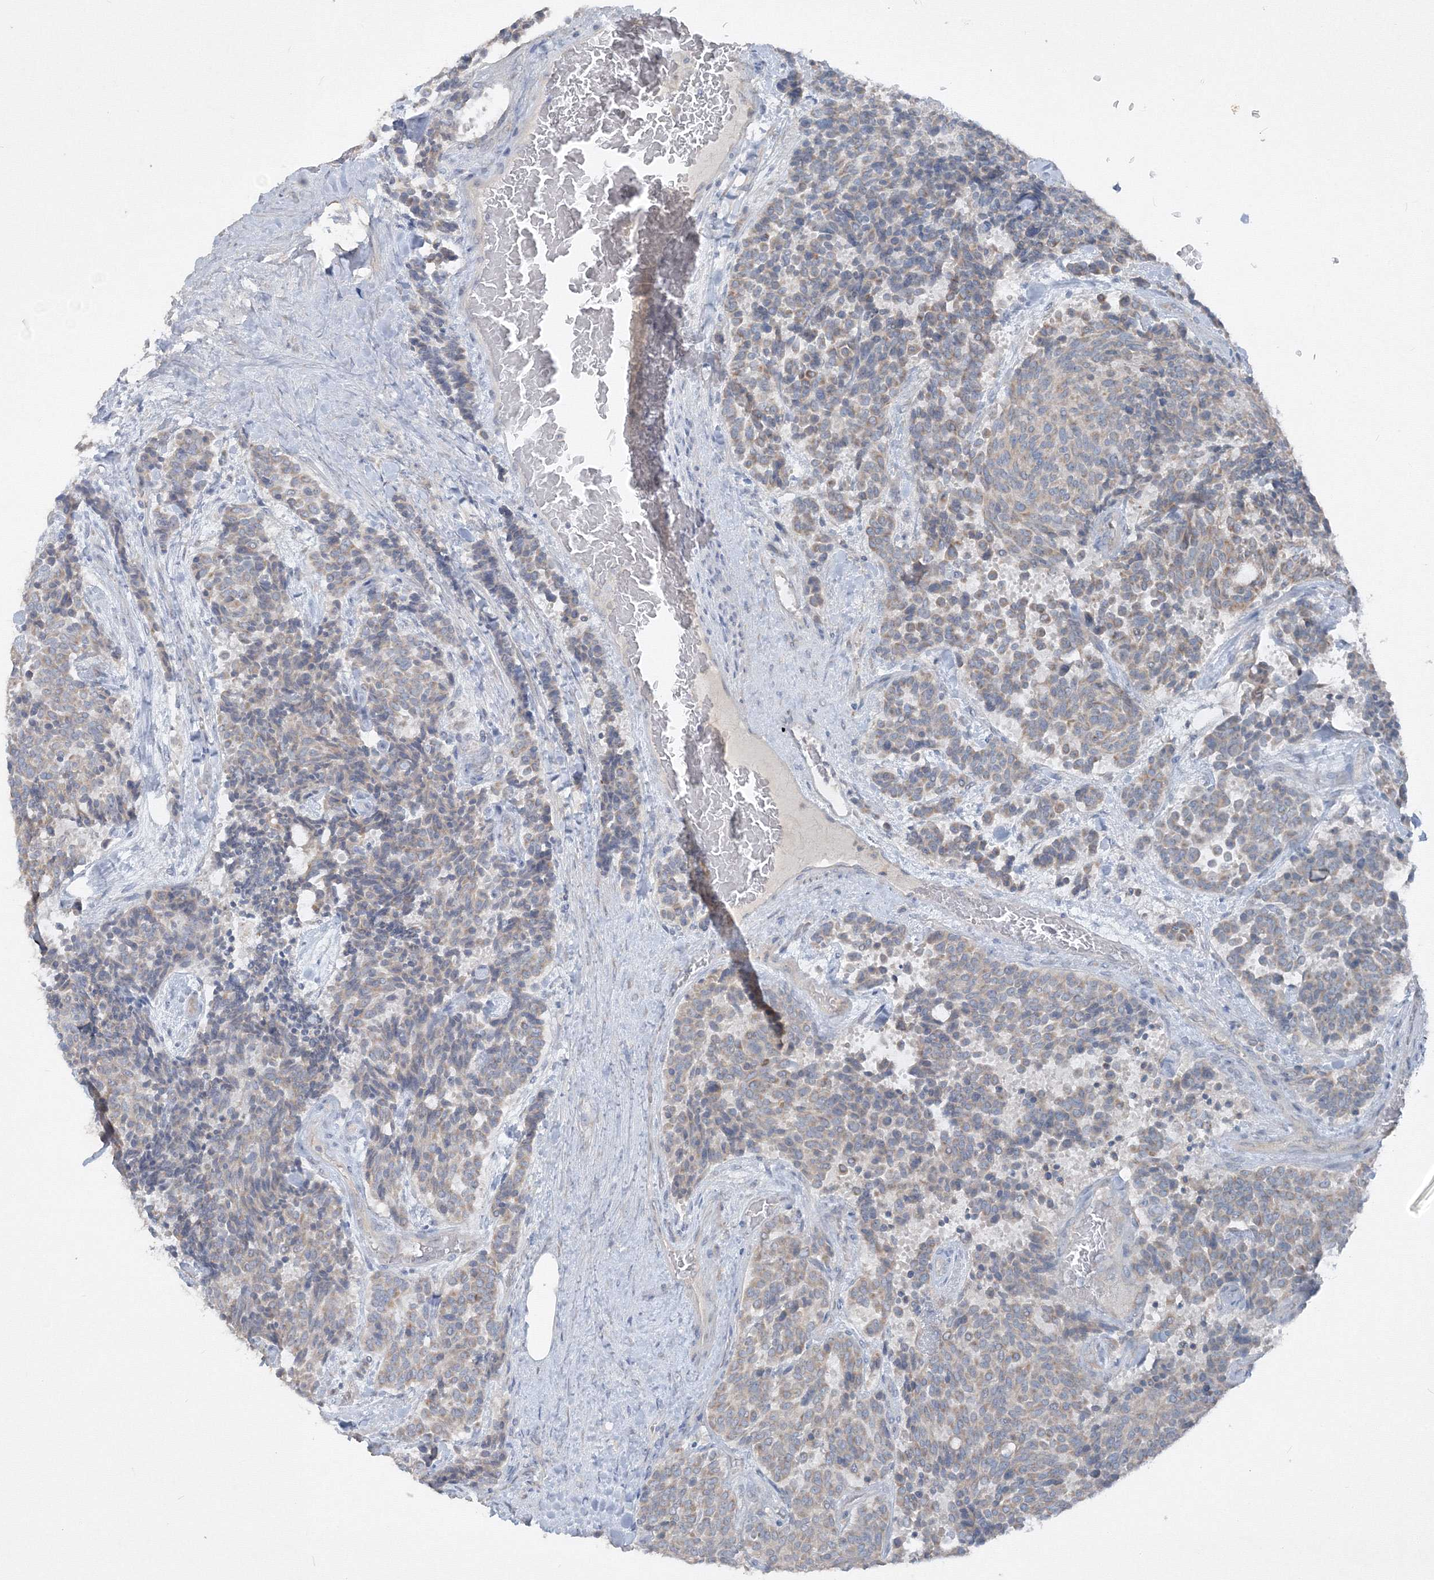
{"staining": {"intensity": "weak", "quantity": "25%-75%", "location": "cytoplasmic/membranous"}, "tissue": "carcinoid", "cell_type": "Tumor cells", "image_type": "cancer", "snomed": [{"axis": "morphology", "description": "Carcinoid, malignant, NOS"}, {"axis": "topography", "description": "Pancreas"}], "caption": "A brown stain highlights weak cytoplasmic/membranous staining of a protein in human carcinoid tumor cells.", "gene": "IFNAR1", "patient": {"sex": "female", "age": 54}}